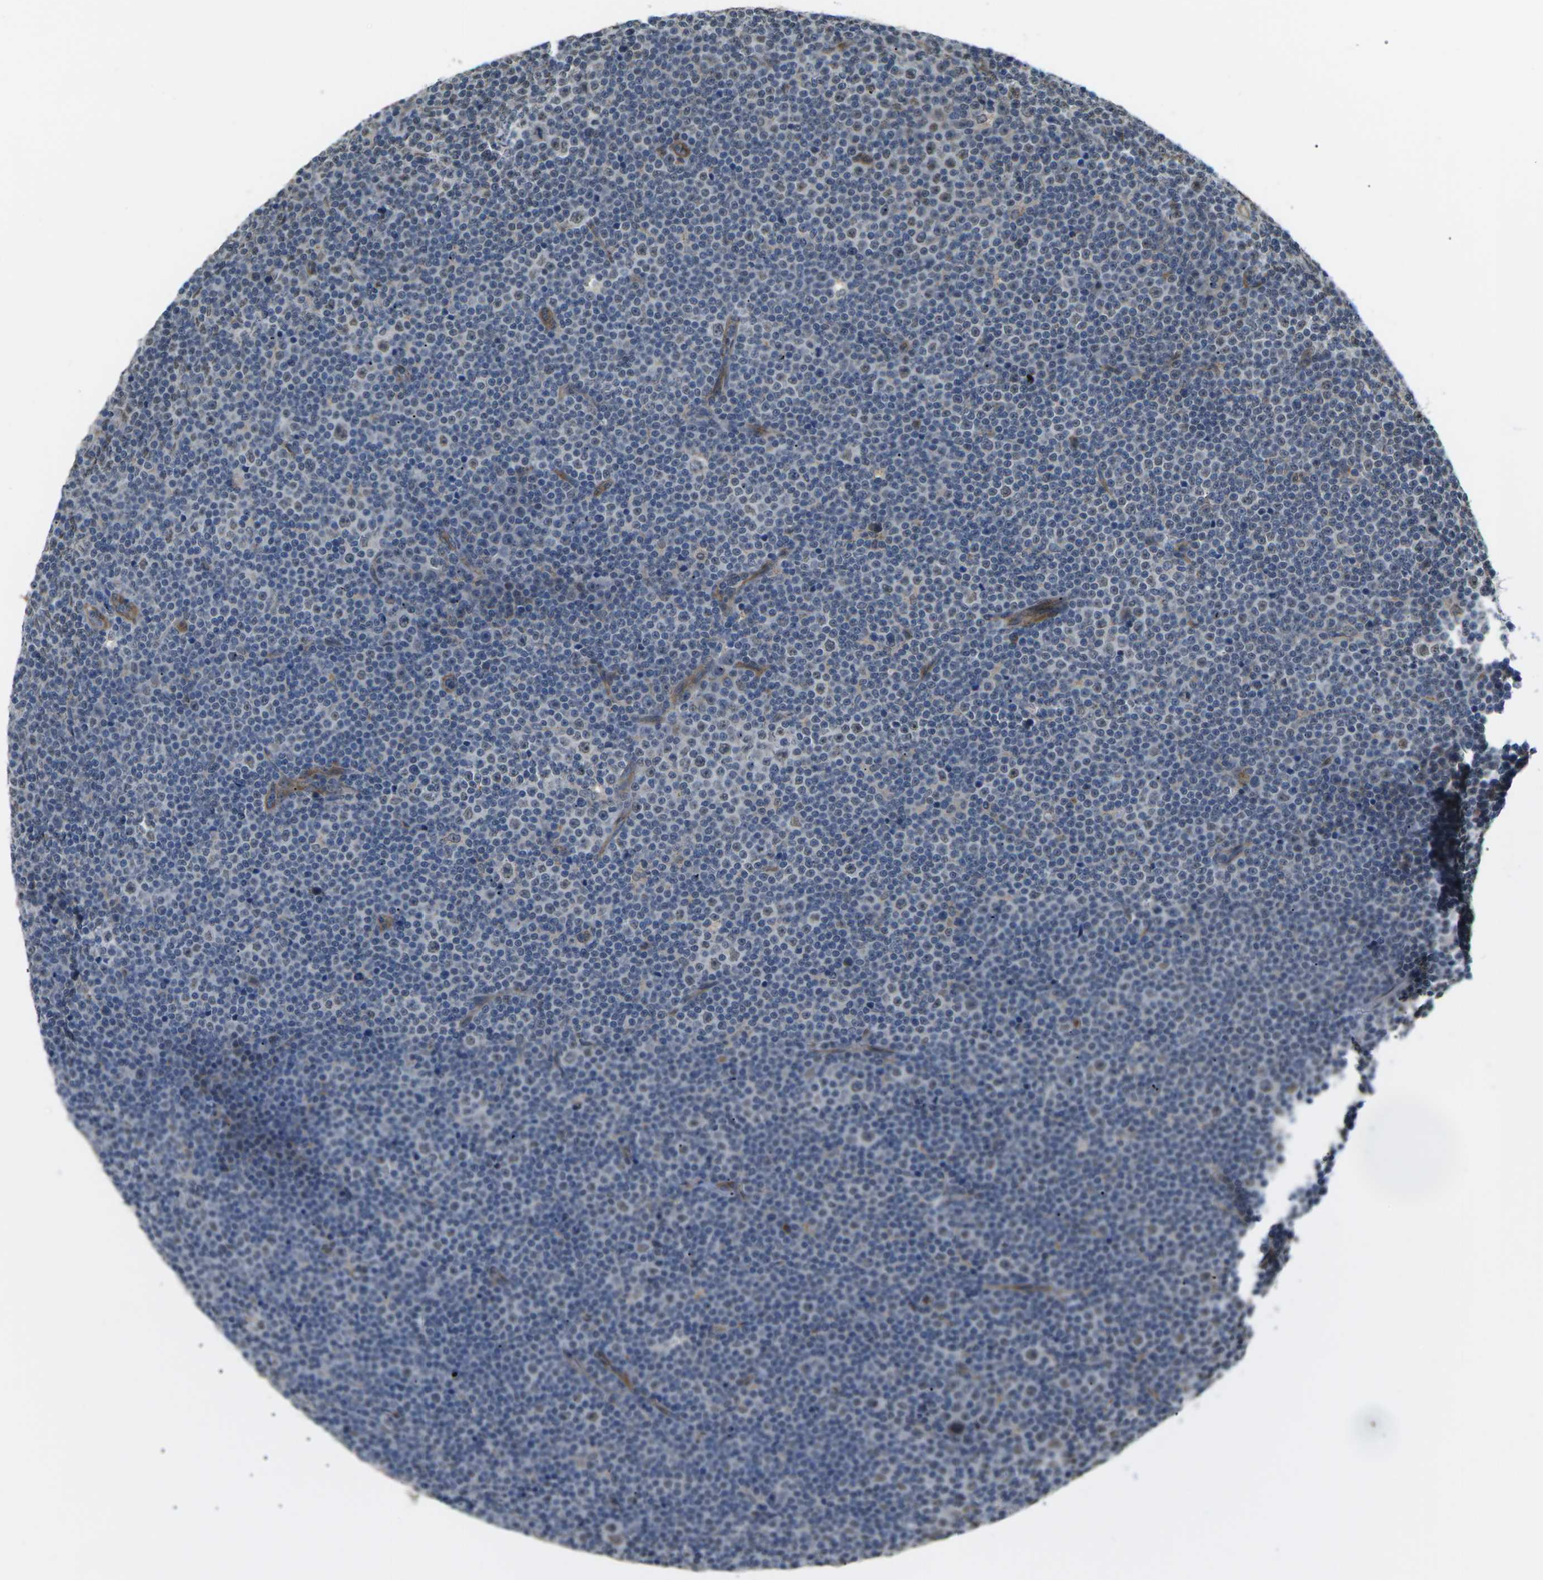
{"staining": {"intensity": "weak", "quantity": "<25%", "location": "nuclear"}, "tissue": "lymphoma", "cell_type": "Tumor cells", "image_type": "cancer", "snomed": [{"axis": "morphology", "description": "Malignant lymphoma, non-Hodgkin's type, Low grade"}, {"axis": "topography", "description": "Lymph node"}], "caption": "This photomicrograph is of lymphoma stained with immunohistochemistry to label a protein in brown with the nuclei are counter-stained blue. There is no staining in tumor cells. The staining was performed using DAB (3,3'-diaminobenzidine) to visualize the protein expression in brown, while the nuclei were stained in blue with hematoxylin (Magnification: 20x).", "gene": "ERBB4", "patient": {"sex": "female", "age": 67}}